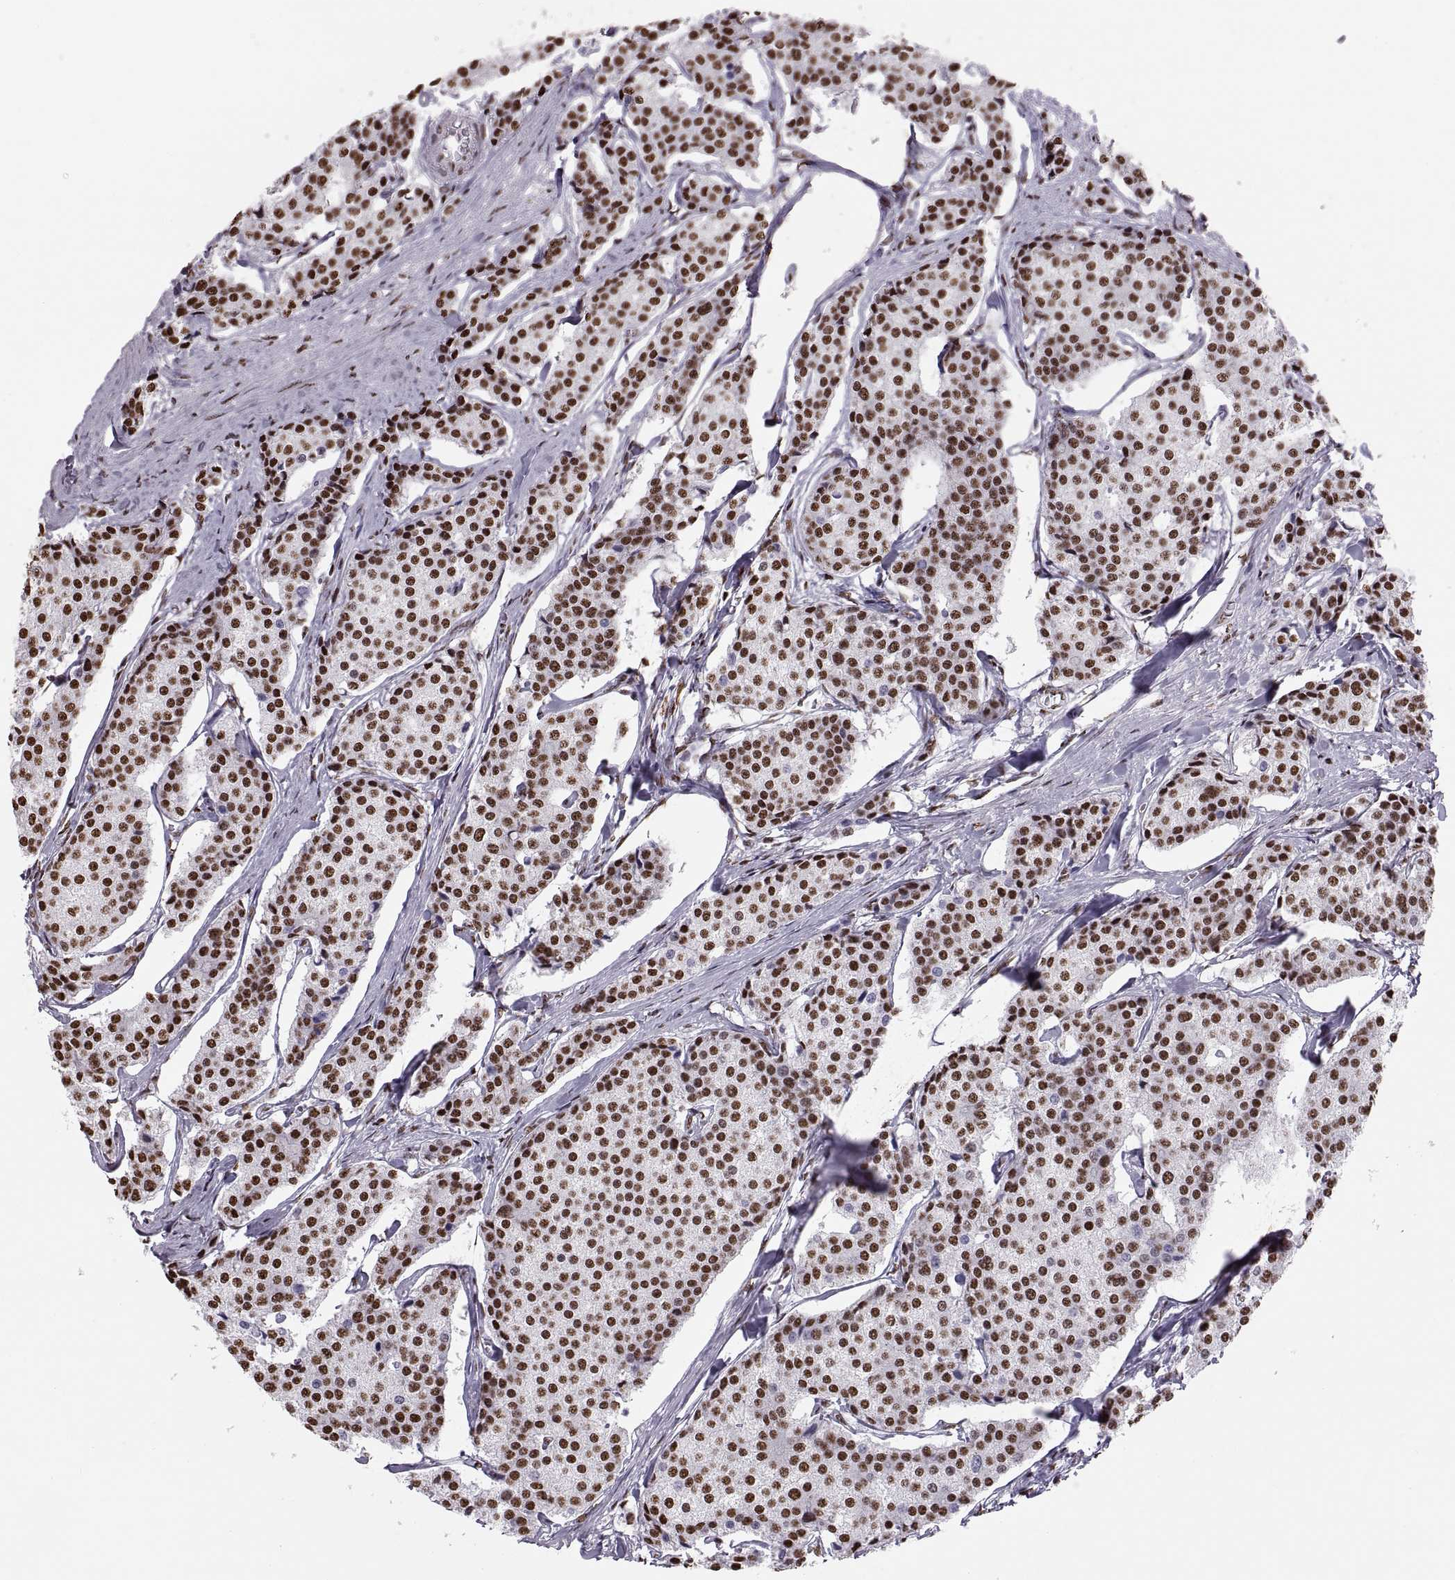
{"staining": {"intensity": "strong", "quantity": "25%-75%", "location": "nuclear"}, "tissue": "carcinoid", "cell_type": "Tumor cells", "image_type": "cancer", "snomed": [{"axis": "morphology", "description": "Carcinoid, malignant, NOS"}, {"axis": "topography", "description": "Small intestine"}], "caption": "Carcinoid stained with DAB (3,3'-diaminobenzidine) immunohistochemistry exhibits high levels of strong nuclear positivity in approximately 25%-75% of tumor cells. (Stains: DAB in brown, nuclei in blue, Microscopy: brightfield microscopy at high magnification).", "gene": "SNAI1", "patient": {"sex": "female", "age": 65}}